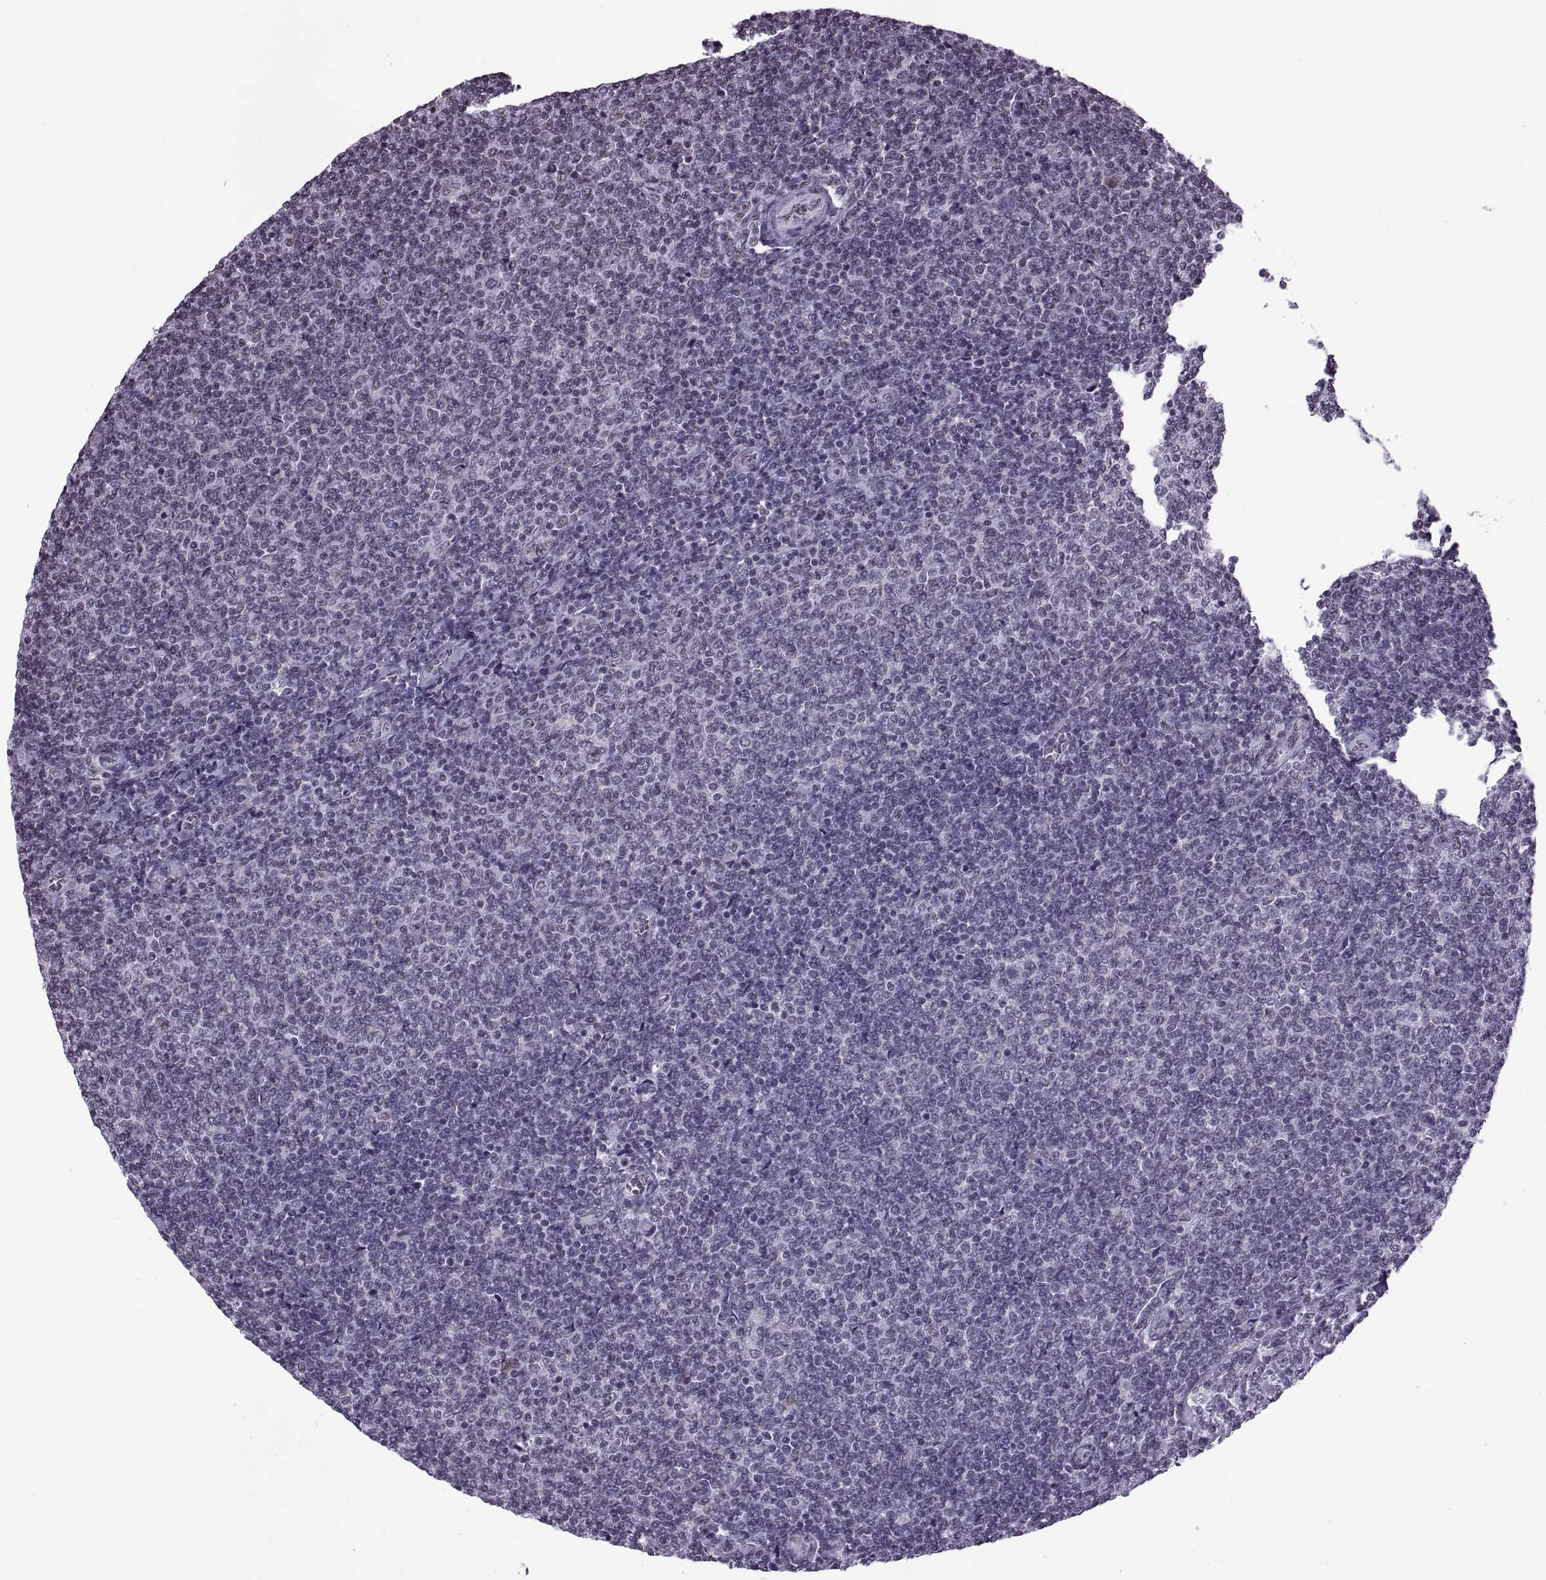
{"staining": {"intensity": "negative", "quantity": "none", "location": "none"}, "tissue": "lymphoma", "cell_type": "Tumor cells", "image_type": "cancer", "snomed": [{"axis": "morphology", "description": "Malignant lymphoma, non-Hodgkin's type, Low grade"}, {"axis": "topography", "description": "Lymph node"}], "caption": "Immunohistochemical staining of malignant lymphoma, non-Hodgkin's type (low-grade) exhibits no significant positivity in tumor cells.", "gene": "MAGEA4", "patient": {"sex": "male", "age": 52}}